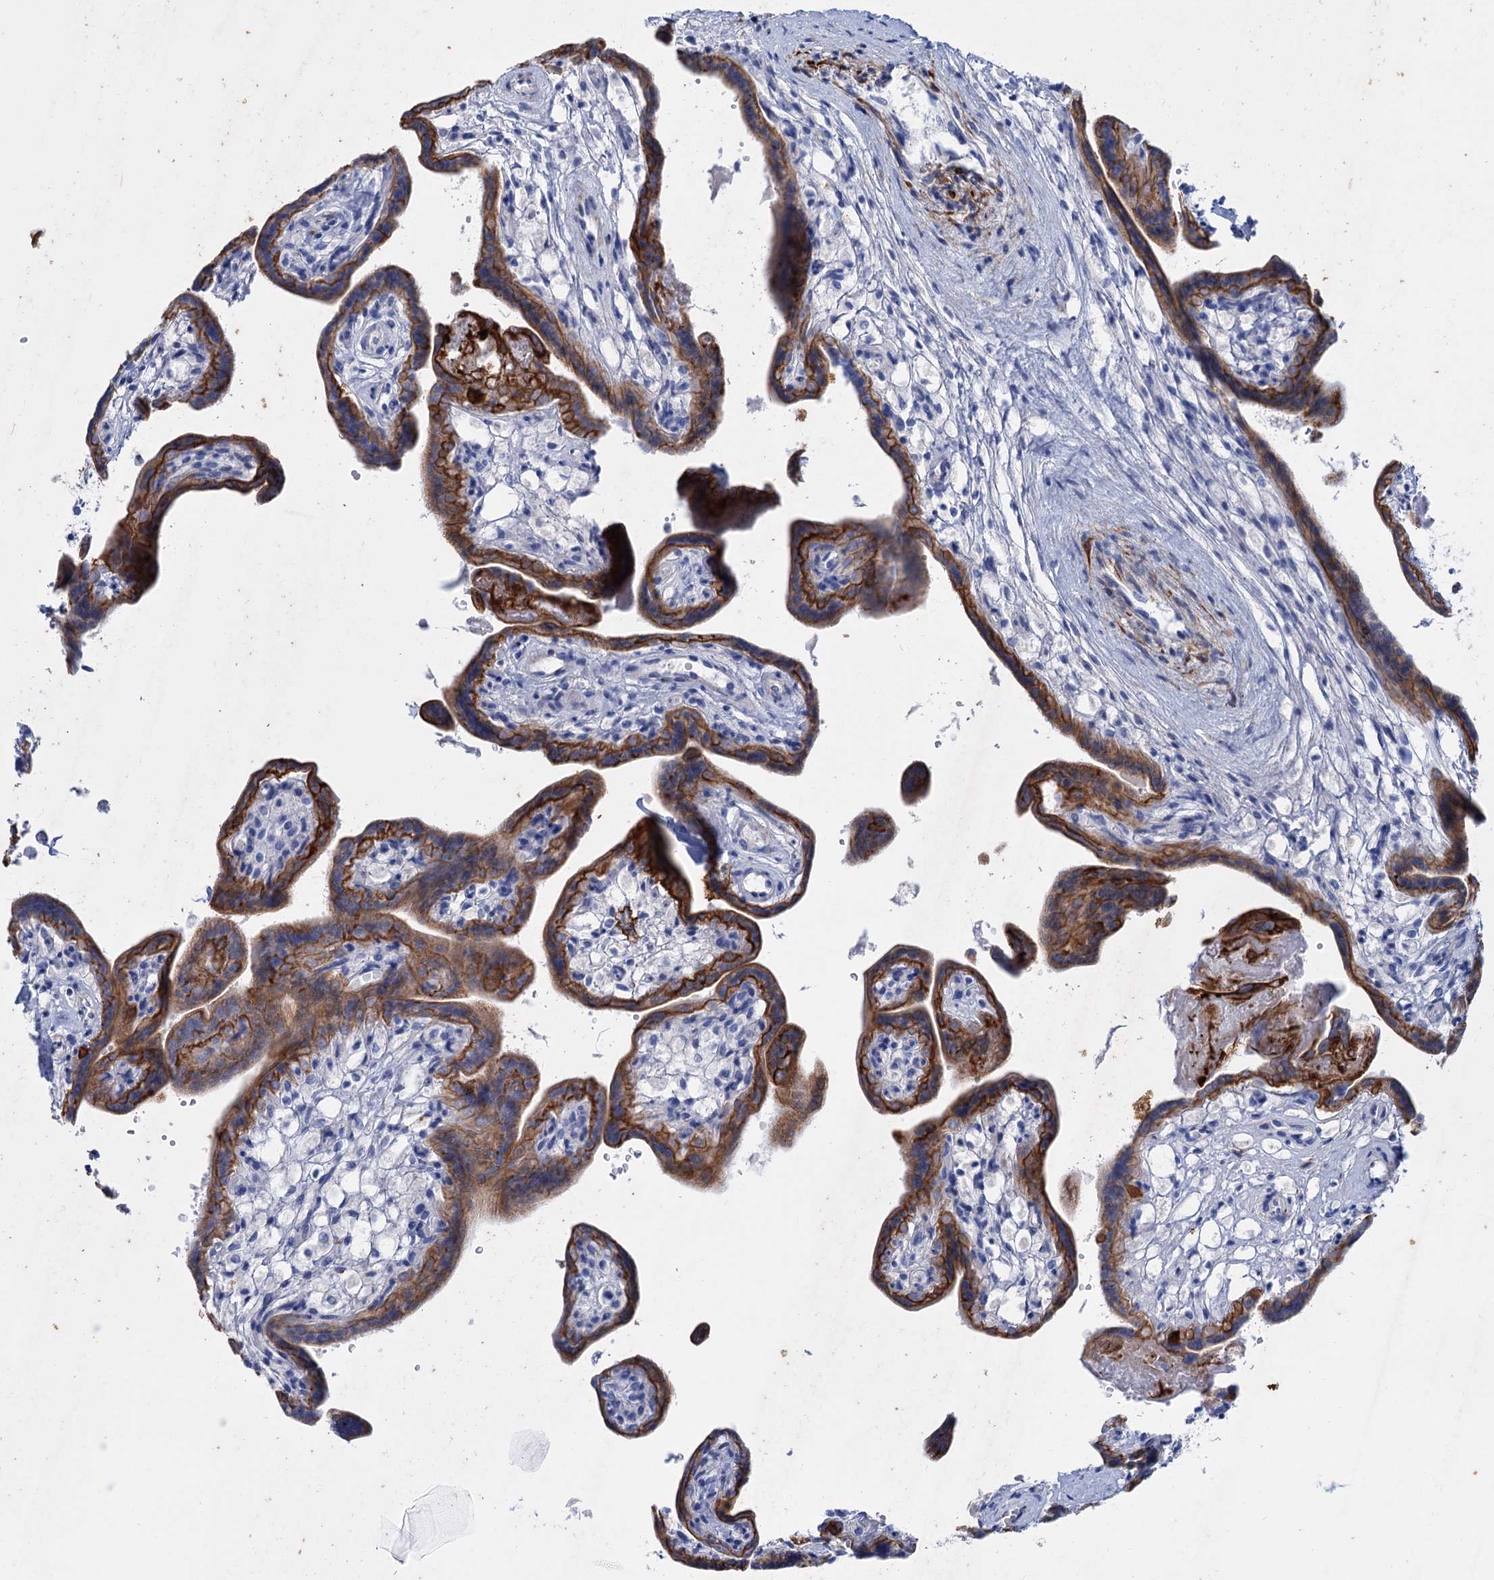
{"staining": {"intensity": "moderate", "quantity": ">75%", "location": "cytoplasmic/membranous"}, "tissue": "placenta", "cell_type": "Trophoblastic cells", "image_type": "normal", "snomed": [{"axis": "morphology", "description": "Normal tissue, NOS"}, {"axis": "topography", "description": "Placenta"}], "caption": "Trophoblastic cells demonstrate medium levels of moderate cytoplasmic/membranous positivity in approximately >75% of cells in benign human placenta. (DAB (3,3'-diaminobenzidine) = brown stain, brightfield microscopy at high magnification).", "gene": "FAAP20", "patient": {"sex": "female", "age": 37}}